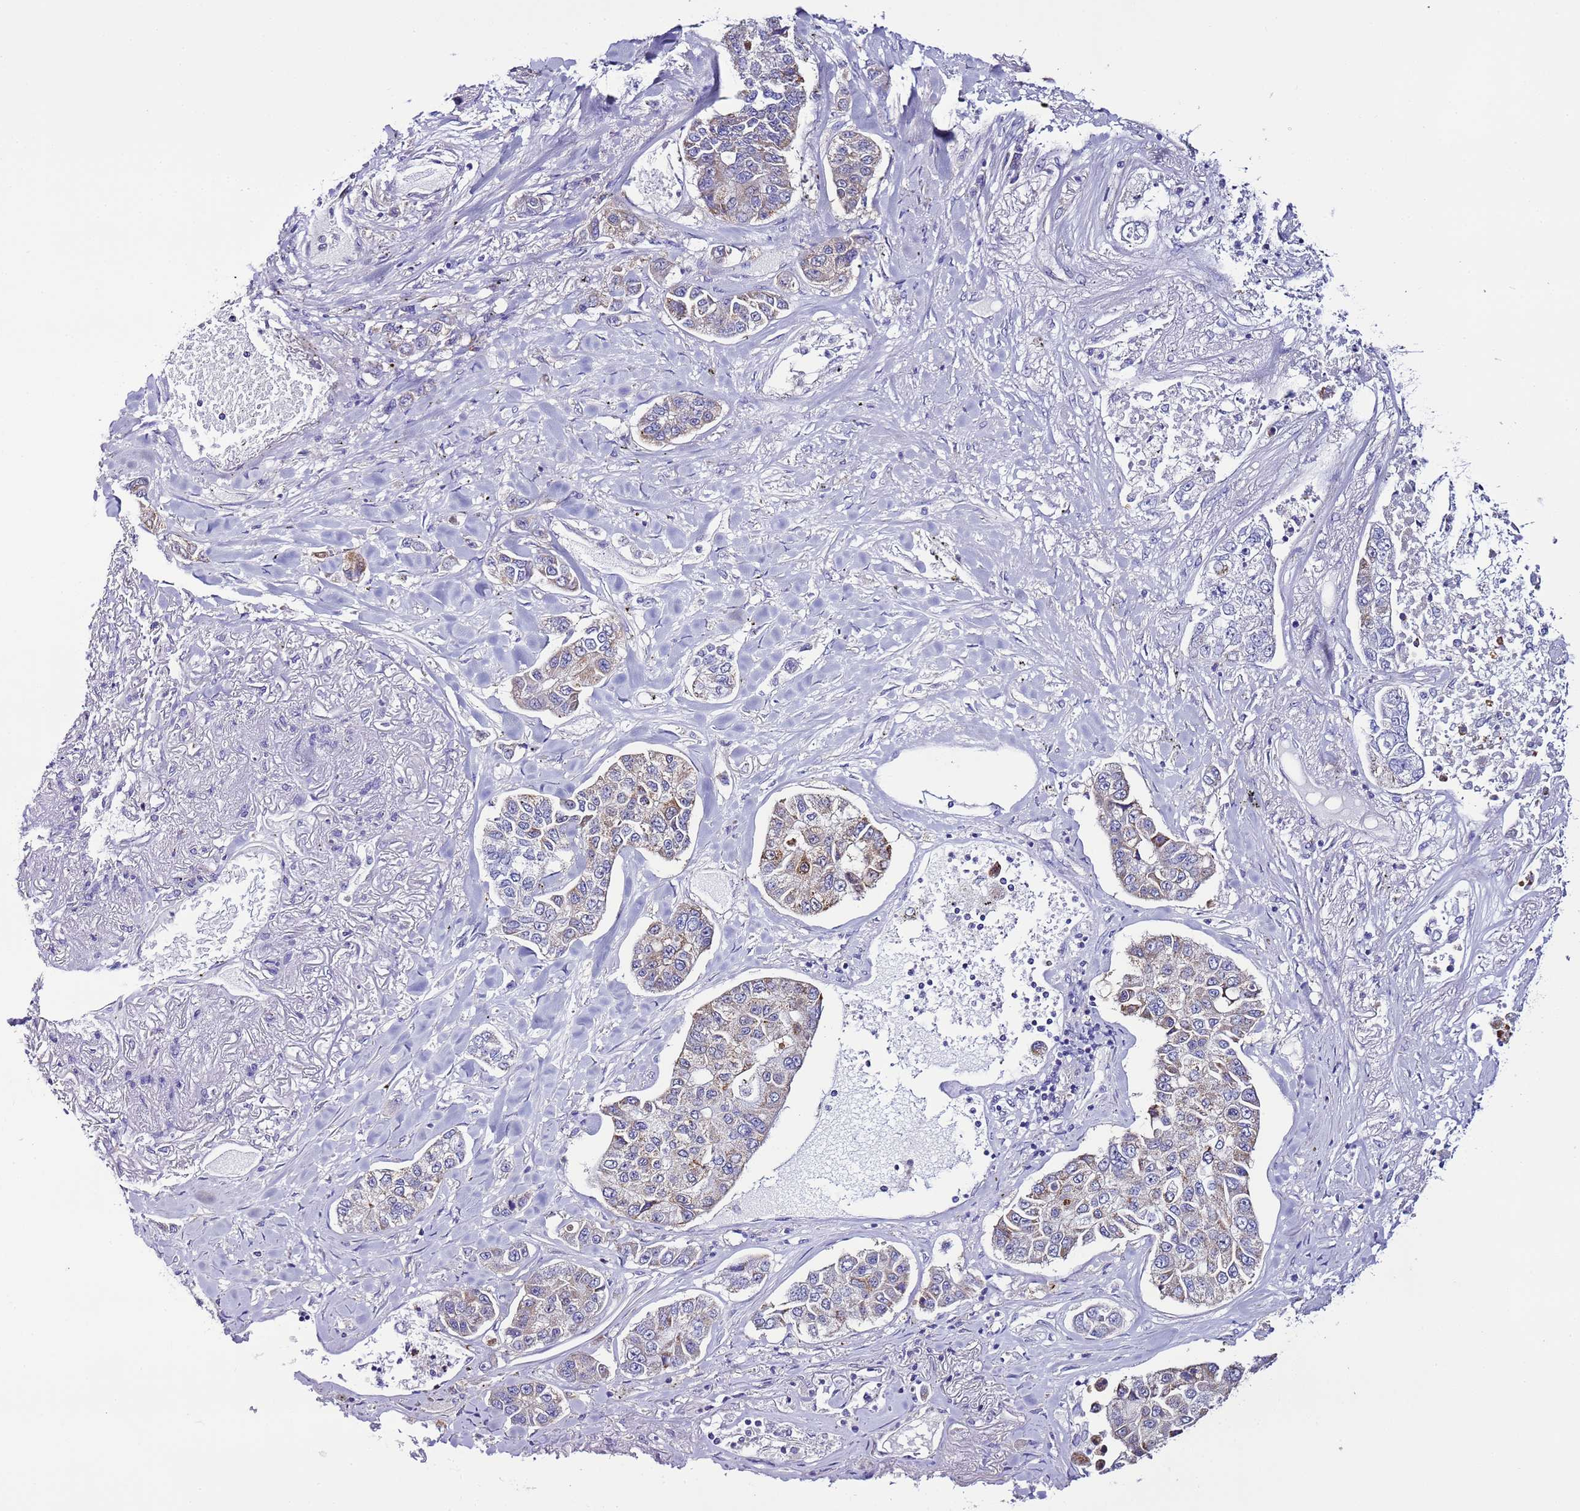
{"staining": {"intensity": "moderate", "quantity": "25%-75%", "location": "cytoplasmic/membranous"}, "tissue": "lung cancer", "cell_type": "Tumor cells", "image_type": "cancer", "snomed": [{"axis": "morphology", "description": "Adenocarcinoma, NOS"}, {"axis": "topography", "description": "Lung"}], "caption": "This image reveals IHC staining of lung adenocarcinoma, with medium moderate cytoplasmic/membranous positivity in about 25%-75% of tumor cells.", "gene": "UEVLD", "patient": {"sex": "male", "age": 49}}